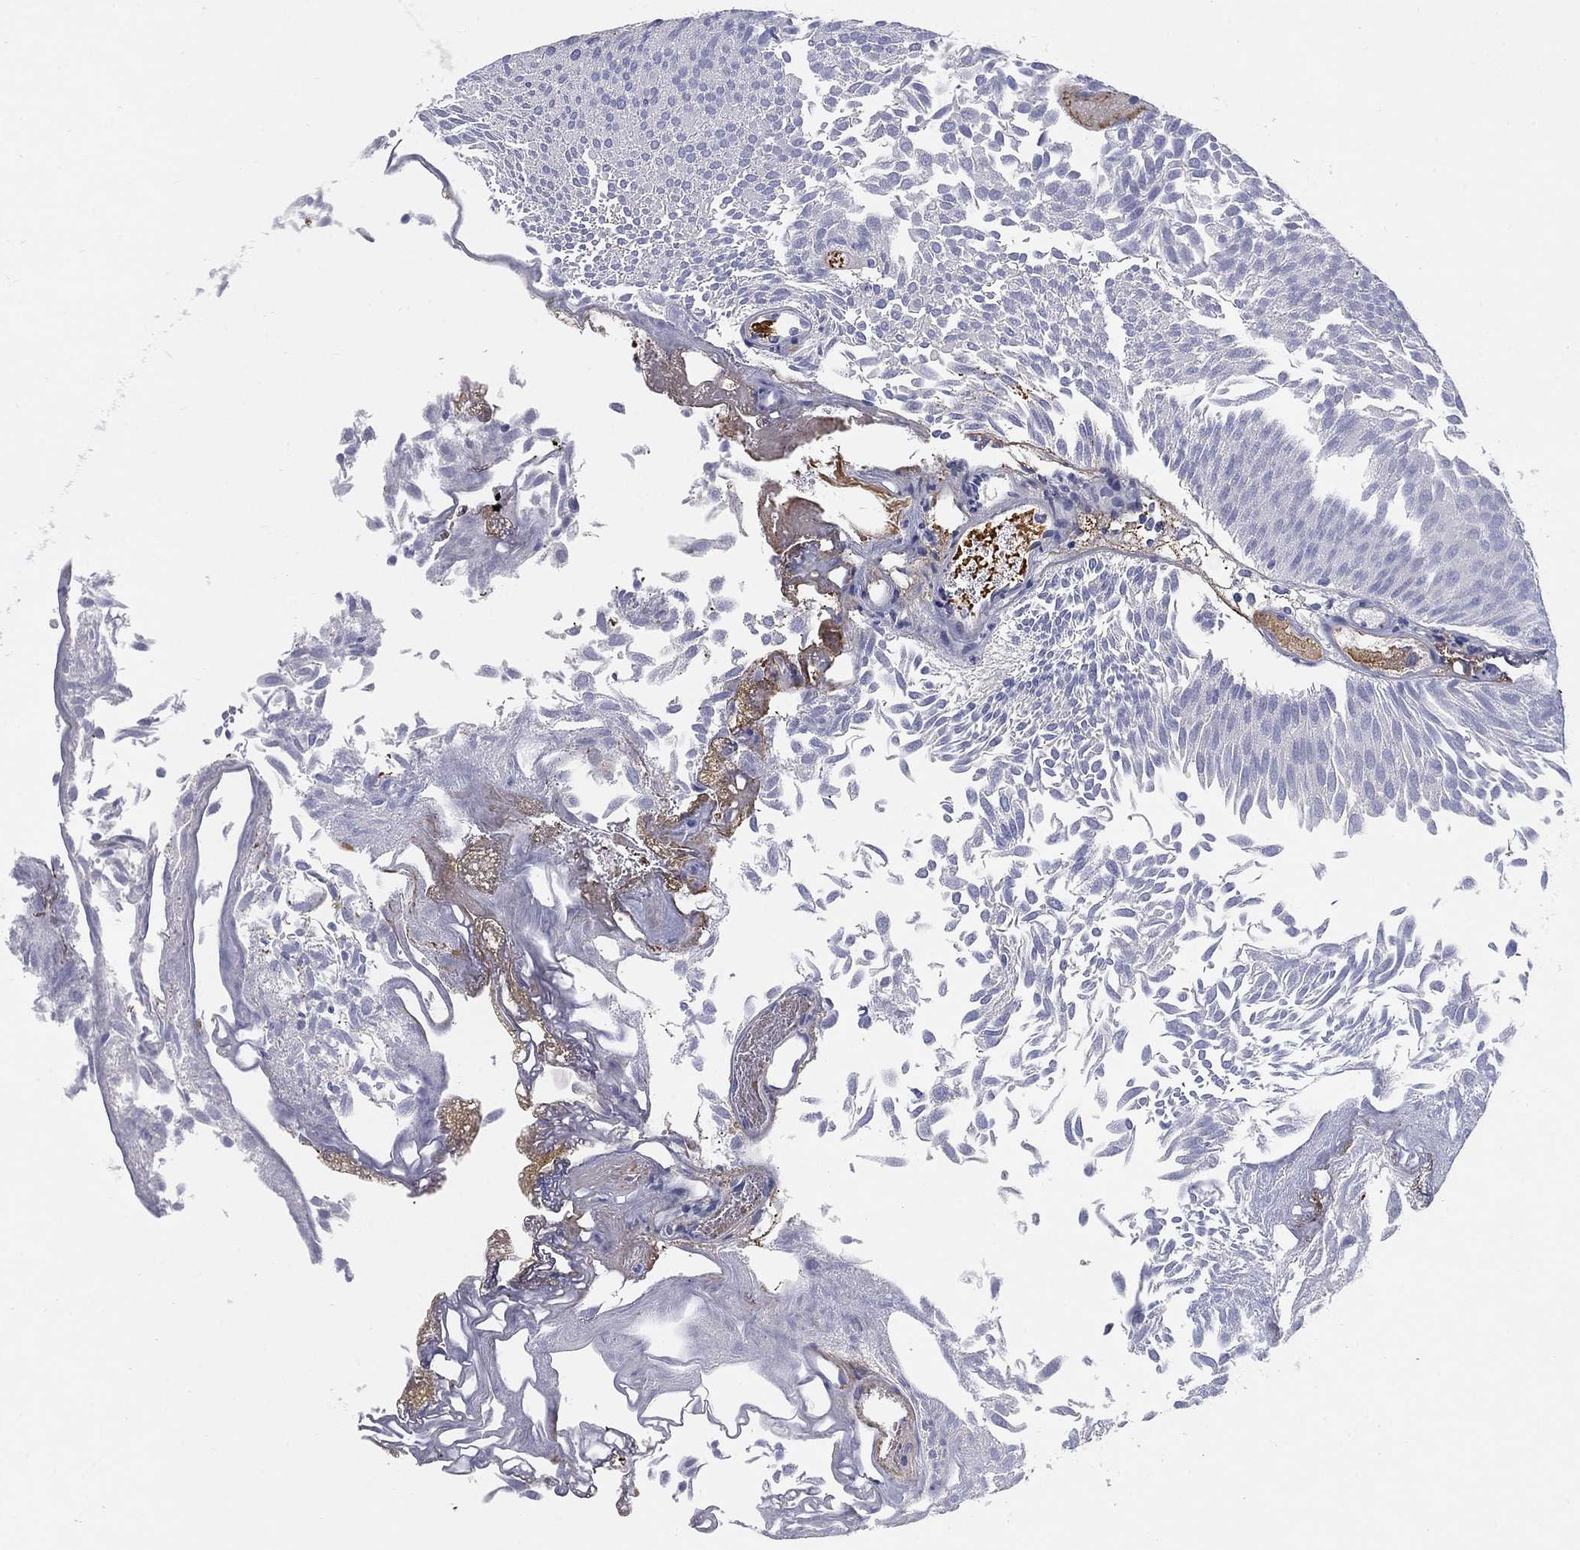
{"staining": {"intensity": "negative", "quantity": "none", "location": "none"}, "tissue": "urothelial cancer", "cell_type": "Tumor cells", "image_type": "cancer", "snomed": [{"axis": "morphology", "description": "Urothelial carcinoma, Low grade"}, {"axis": "topography", "description": "Urinary bladder"}], "caption": "A photomicrograph of human urothelial cancer is negative for staining in tumor cells. (DAB (3,3'-diaminobenzidine) IHC, high magnification).", "gene": "HEATR4", "patient": {"sex": "male", "age": 52}}